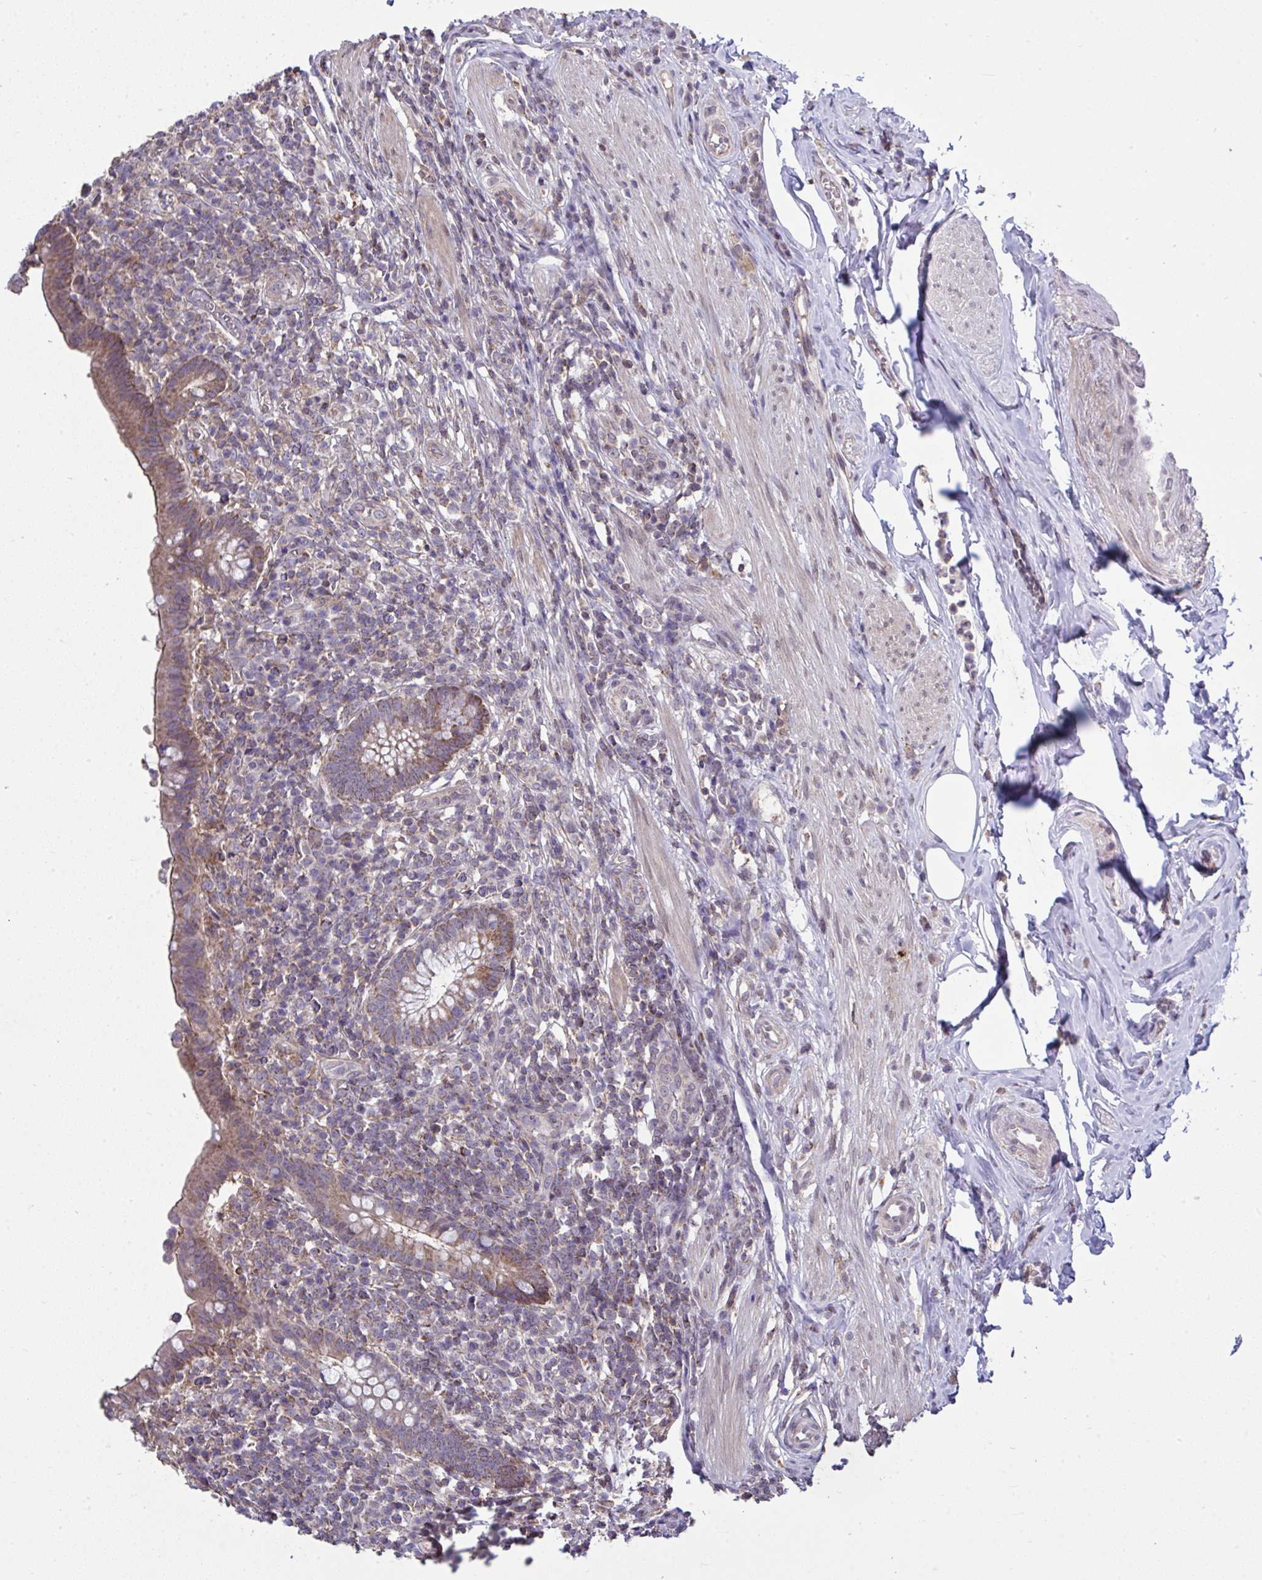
{"staining": {"intensity": "weak", "quantity": ">75%", "location": "cytoplasmic/membranous"}, "tissue": "appendix", "cell_type": "Glandular cells", "image_type": "normal", "snomed": [{"axis": "morphology", "description": "Normal tissue, NOS"}, {"axis": "topography", "description": "Appendix"}], "caption": "Immunohistochemistry photomicrograph of benign appendix: human appendix stained using IHC shows low levels of weak protein expression localized specifically in the cytoplasmic/membranous of glandular cells, appearing as a cytoplasmic/membranous brown color.", "gene": "PPM1H", "patient": {"sex": "female", "age": 56}}